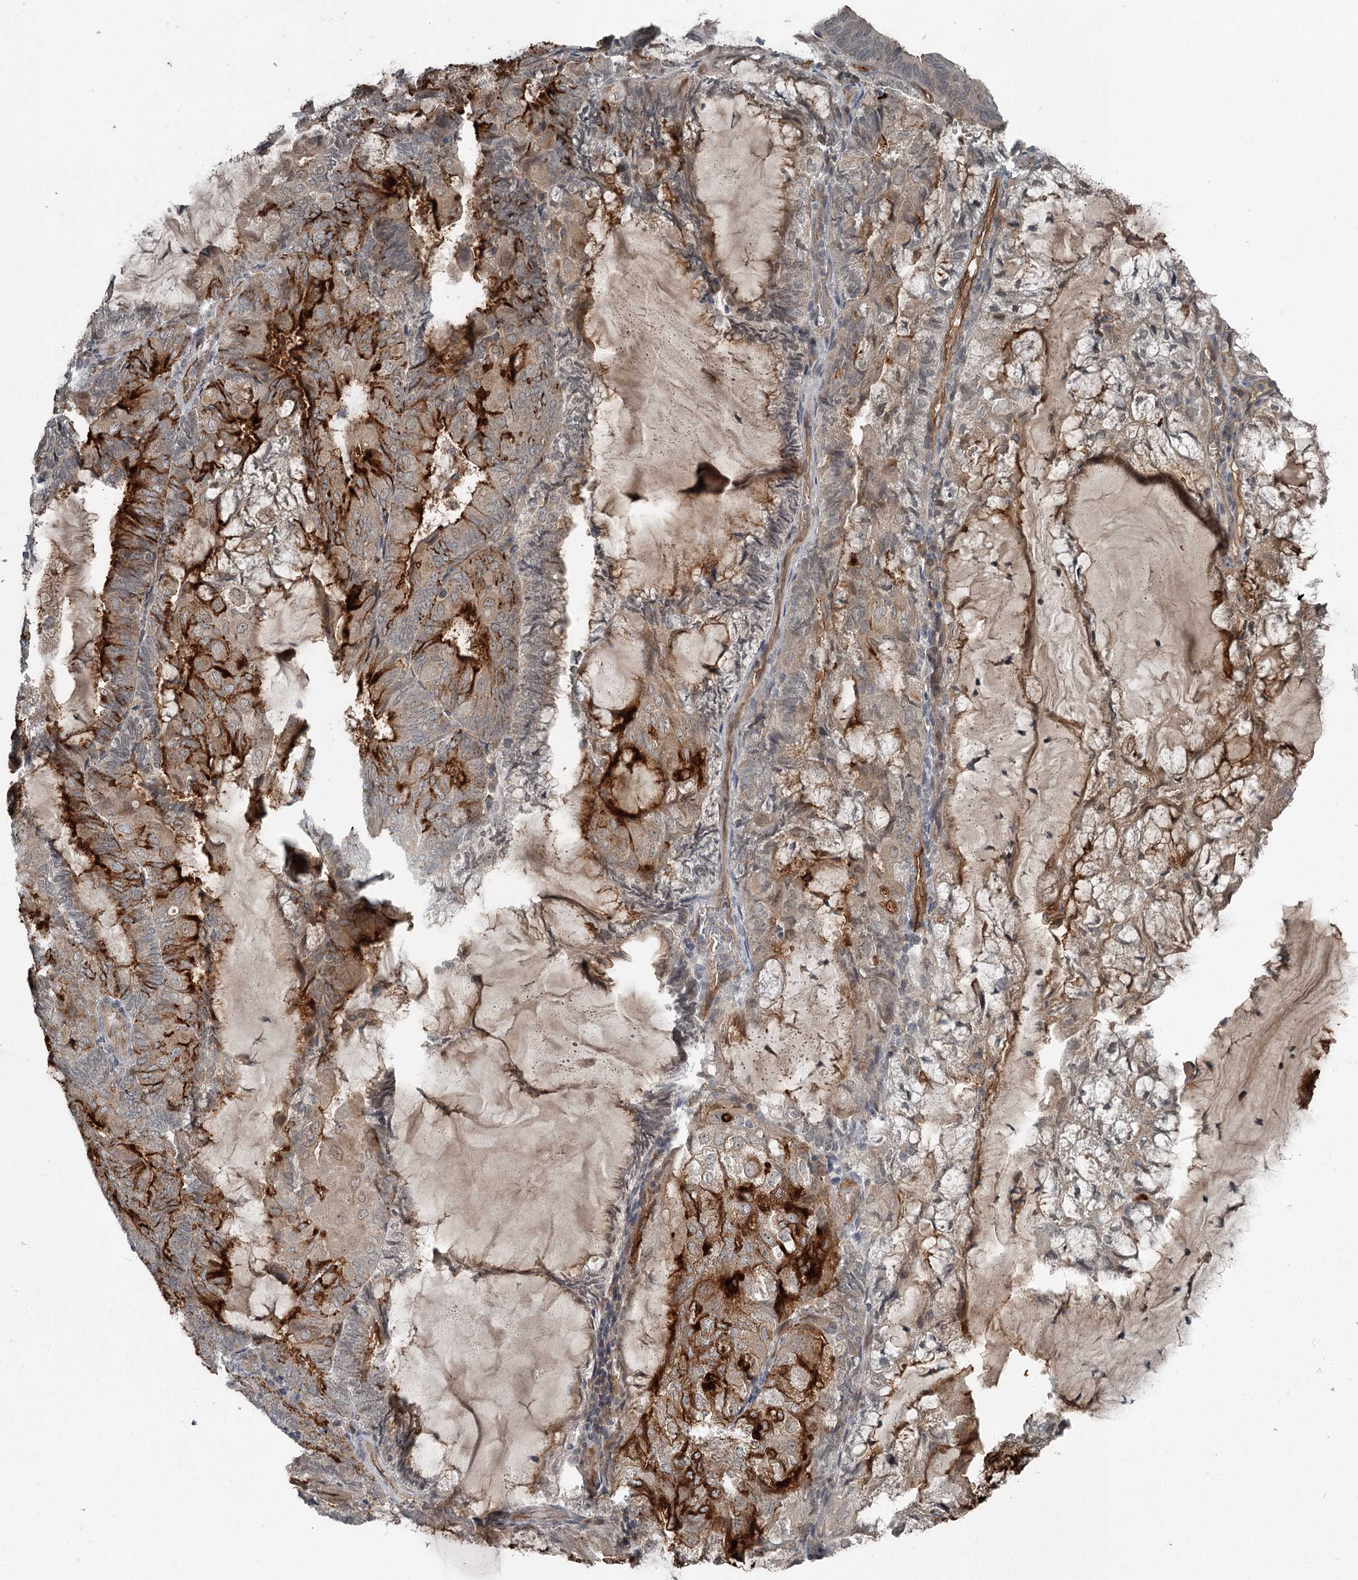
{"staining": {"intensity": "strong", "quantity": "<25%", "location": "cytoplasmic/membranous"}, "tissue": "endometrial cancer", "cell_type": "Tumor cells", "image_type": "cancer", "snomed": [{"axis": "morphology", "description": "Adenocarcinoma, NOS"}, {"axis": "topography", "description": "Endometrium"}], "caption": "Brown immunohistochemical staining in human adenocarcinoma (endometrial) demonstrates strong cytoplasmic/membranous staining in approximately <25% of tumor cells.", "gene": "SLC39A8", "patient": {"sex": "female", "age": 81}}